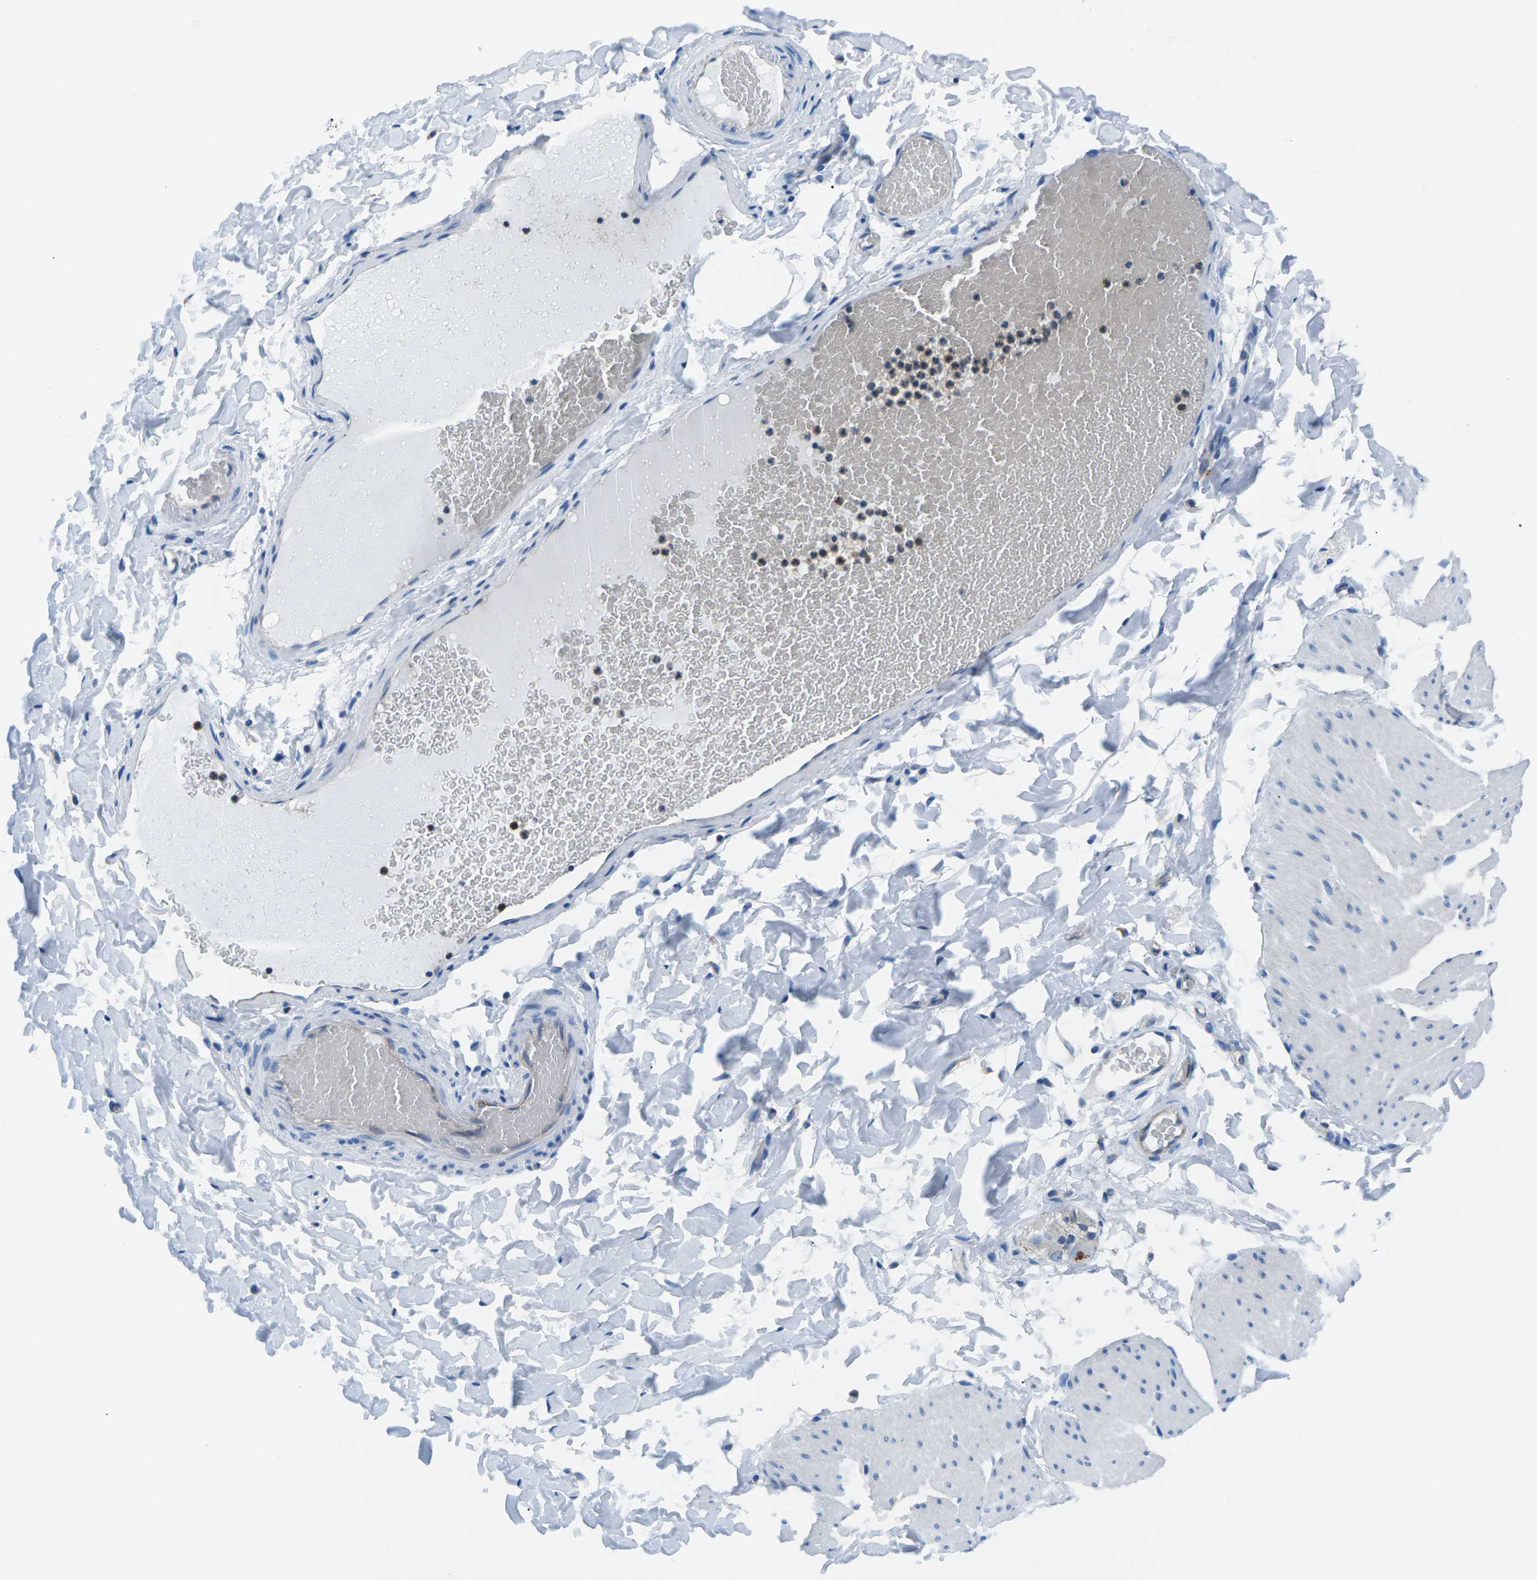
{"staining": {"intensity": "negative", "quantity": "none", "location": "none"}, "tissue": "smooth muscle", "cell_type": "Smooth muscle cells", "image_type": "normal", "snomed": [{"axis": "morphology", "description": "Normal tissue, NOS"}, {"axis": "topography", "description": "Smooth muscle"}, {"axis": "topography", "description": "Colon"}], "caption": "Human smooth muscle stained for a protein using immunohistochemistry (IHC) demonstrates no expression in smooth muscle cells.", "gene": "SOCS4", "patient": {"sex": "male", "age": 67}}